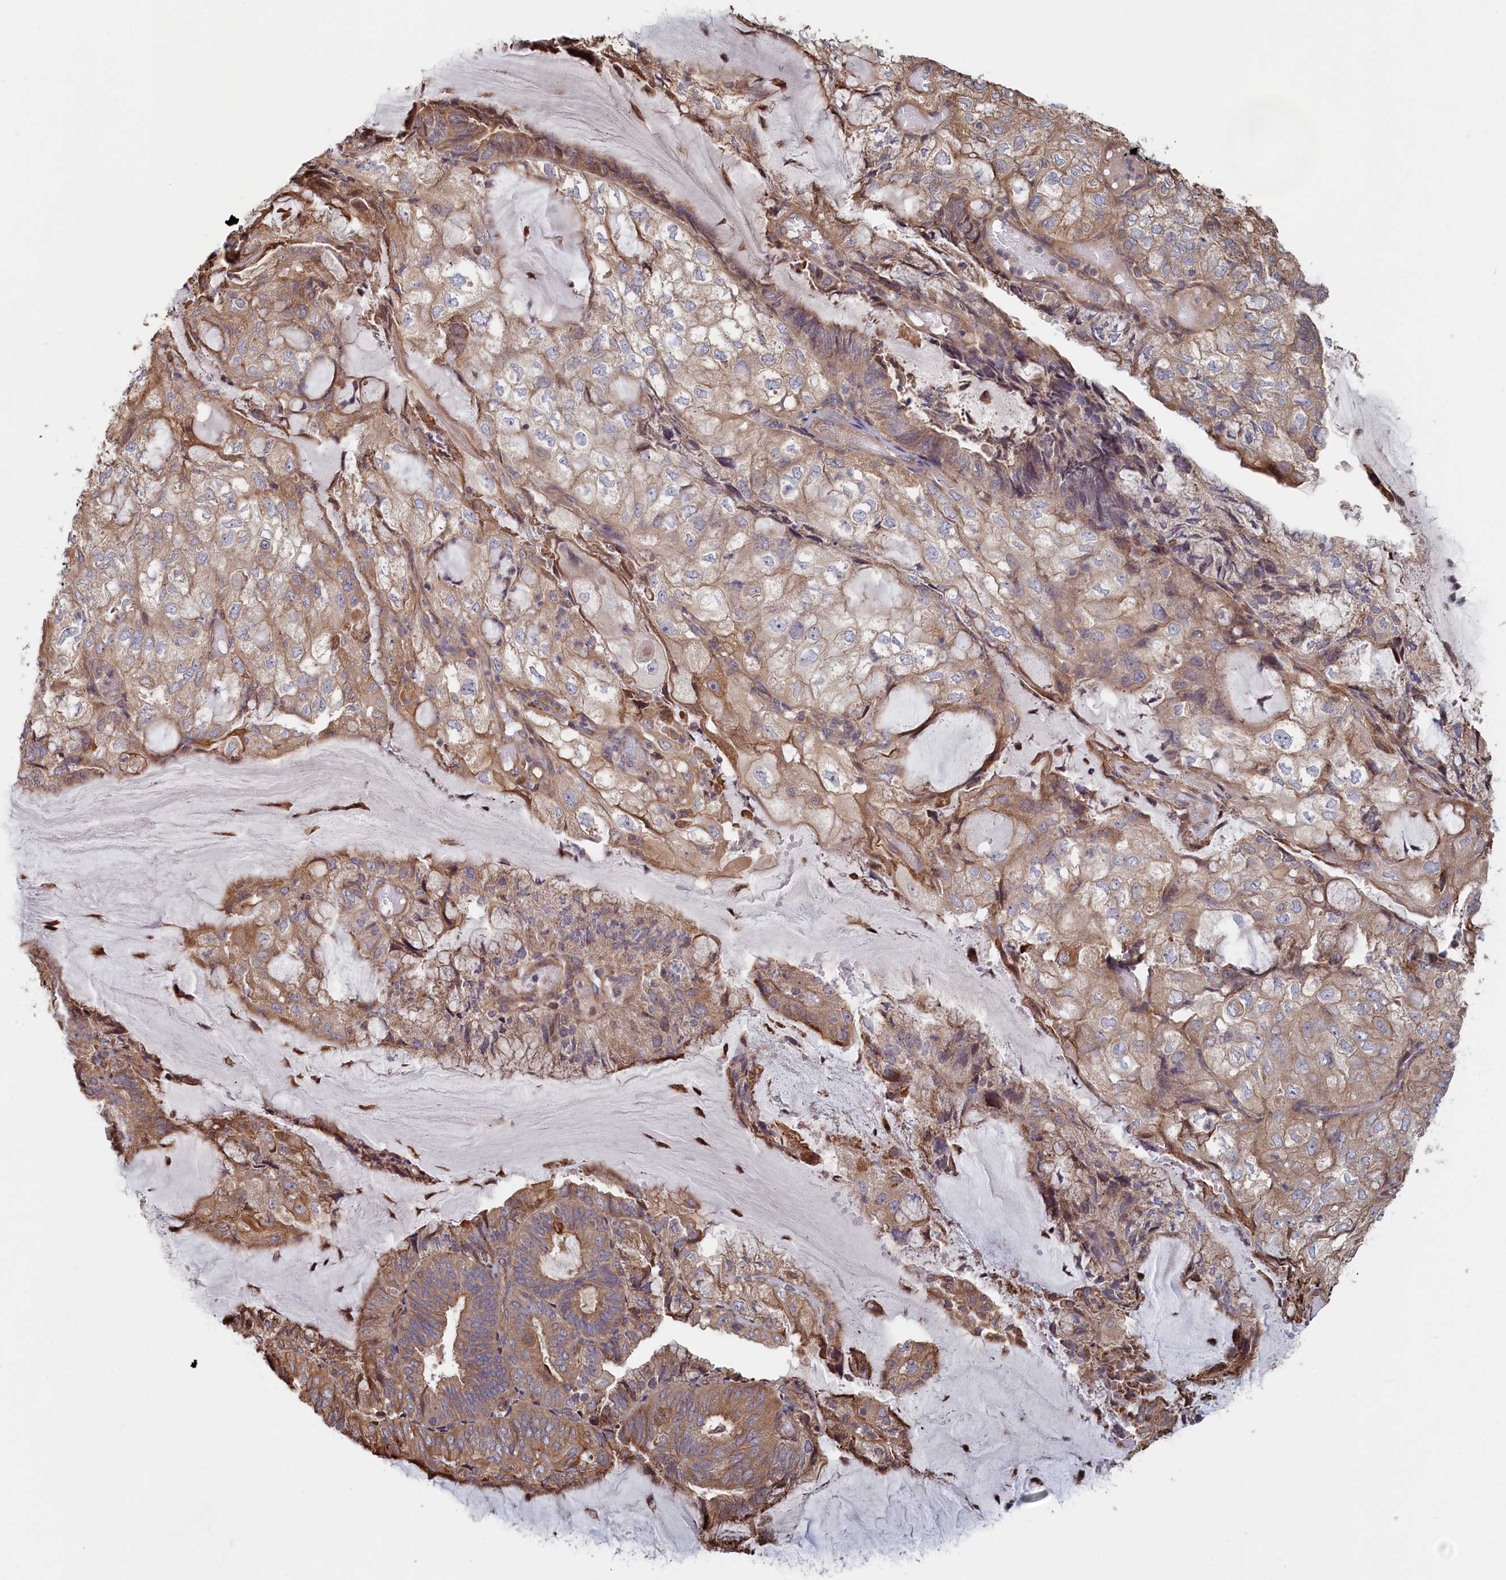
{"staining": {"intensity": "moderate", "quantity": "25%-75%", "location": "cytoplasmic/membranous"}, "tissue": "endometrial cancer", "cell_type": "Tumor cells", "image_type": "cancer", "snomed": [{"axis": "morphology", "description": "Adenocarcinoma, NOS"}, {"axis": "topography", "description": "Endometrium"}], "caption": "This image displays adenocarcinoma (endometrial) stained with immunohistochemistry (IHC) to label a protein in brown. The cytoplasmic/membranous of tumor cells show moderate positivity for the protein. Nuclei are counter-stained blue.", "gene": "RILPL1", "patient": {"sex": "female", "age": 81}}